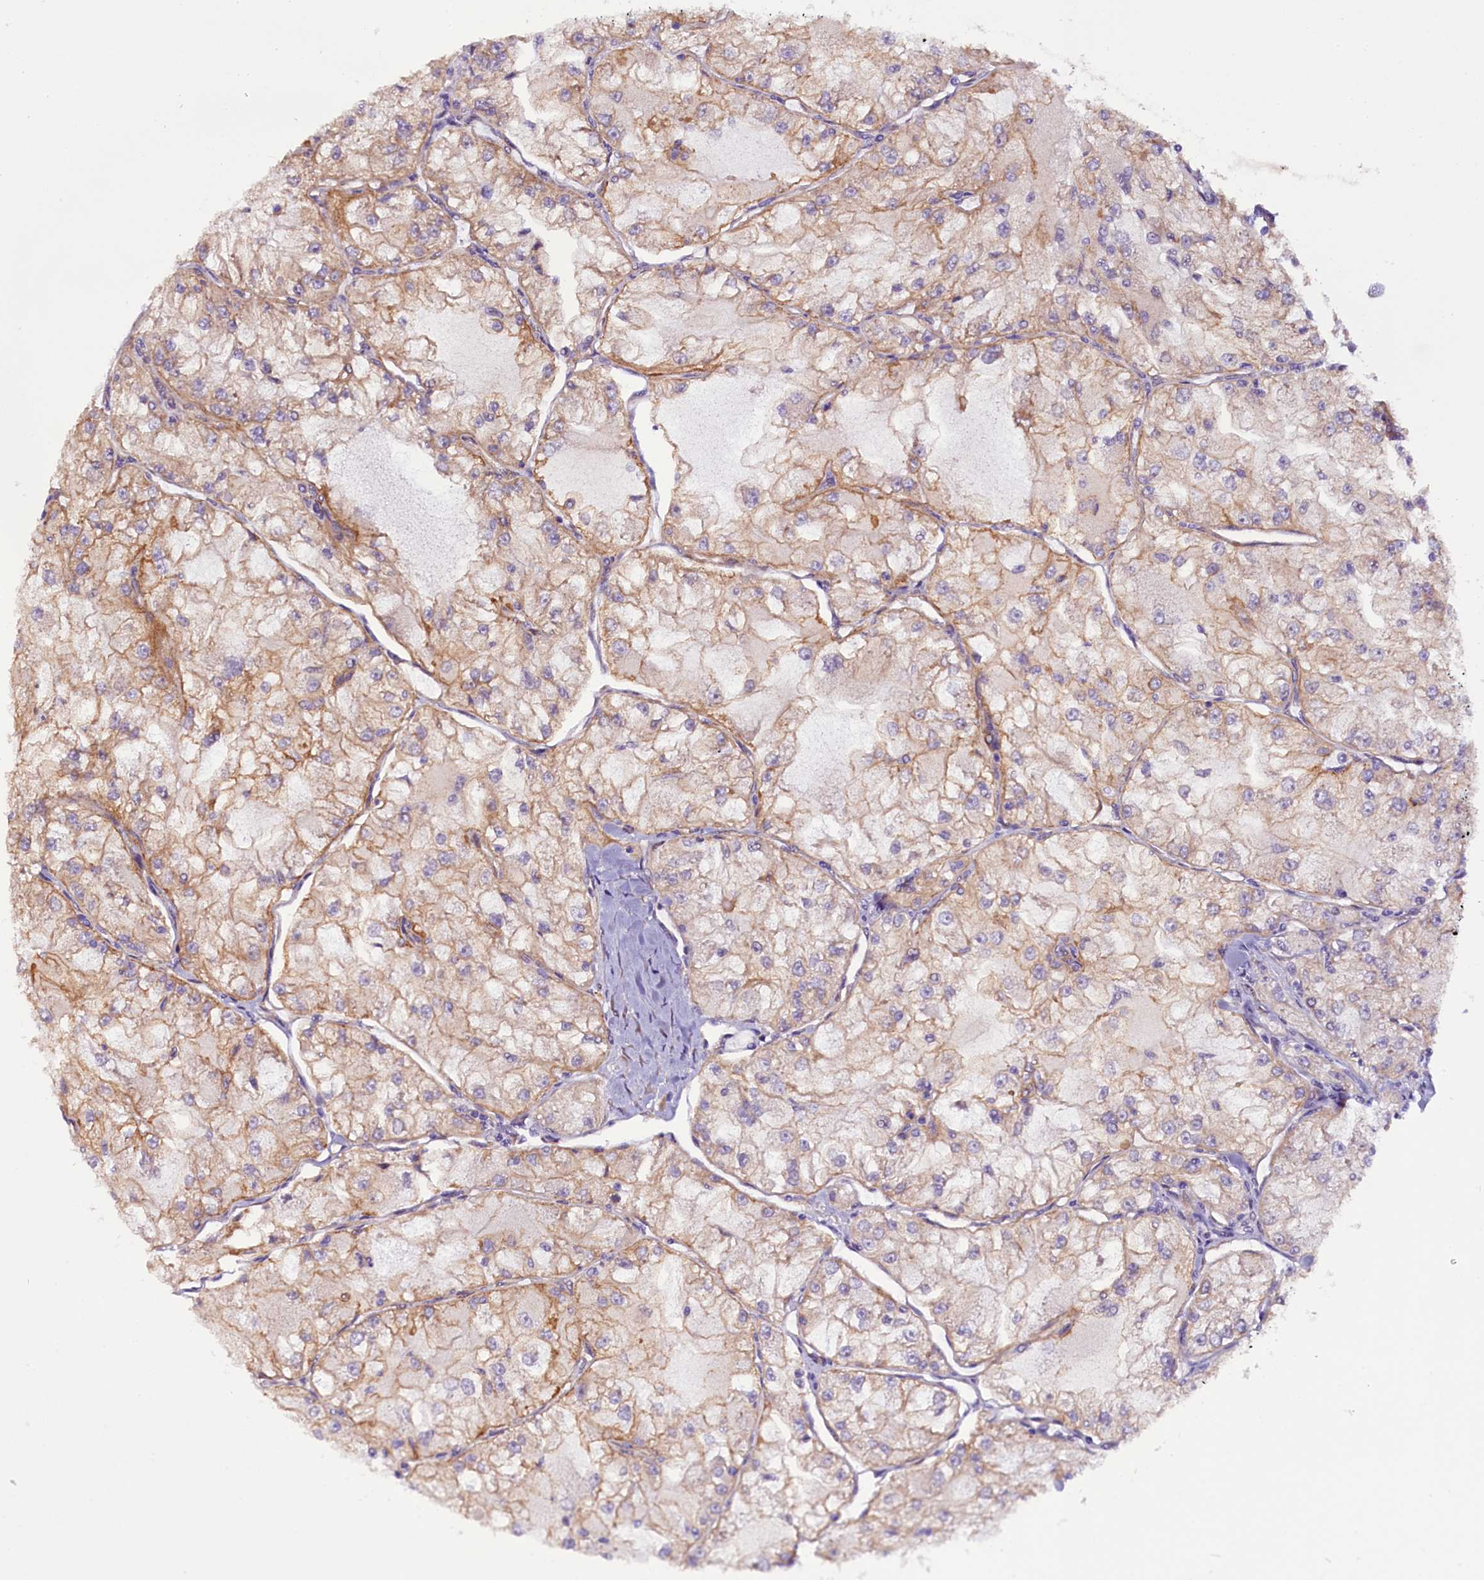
{"staining": {"intensity": "weak", "quantity": "25%-75%", "location": "cytoplasmic/membranous"}, "tissue": "renal cancer", "cell_type": "Tumor cells", "image_type": "cancer", "snomed": [{"axis": "morphology", "description": "Adenocarcinoma, NOS"}, {"axis": "topography", "description": "Kidney"}], "caption": "Immunohistochemistry (IHC) micrograph of human renal cancer stained for a protein (brown), which exhibits low levels of weak cytoplasmic/membranous expression in approximately 25%-75% of tumor cells.", "gene": "UACA", "patient": {"sex": "female", "age": 72}}